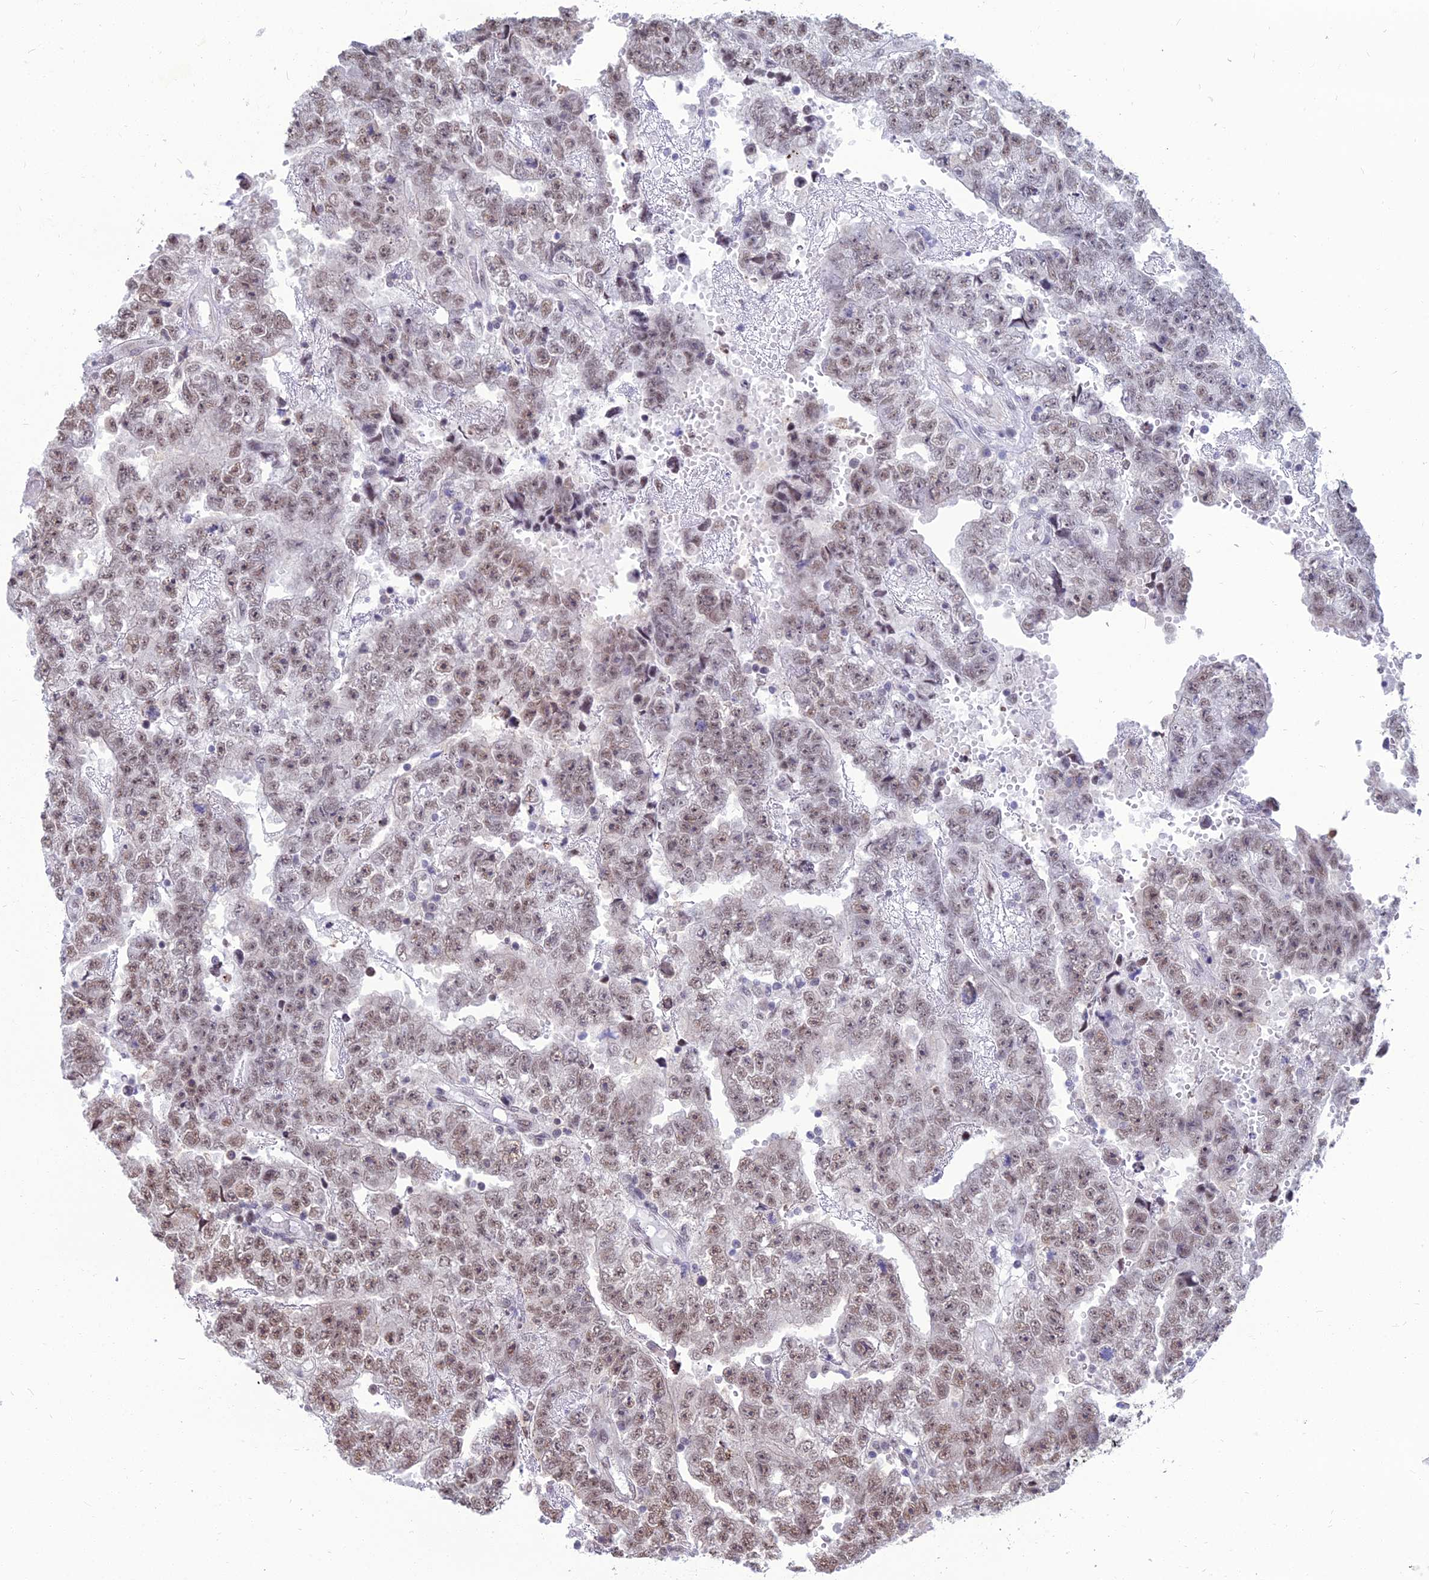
{"staining": {"intensity": "weak", "quantity": ">75%", "location": "nuclear"}, "tissue": "testis cancer", "cell_type": "Tumor cells", "image_type": "cancer", "snomed": [{"axis": "morphology", "description": "Carcinoma, Embryonal, NOS"}, {"axis": "topography", "description": "Testis"}], "caption": "Testis cancer stained with immunohistochemistry demonstrates weak nuclear staining in about >75% of tumor cells. The protein of interest is shown in brown color, while the nuclei are stained blue.", "gene": "SRSF7", "patient": {"sex": "male", "age": 25}}